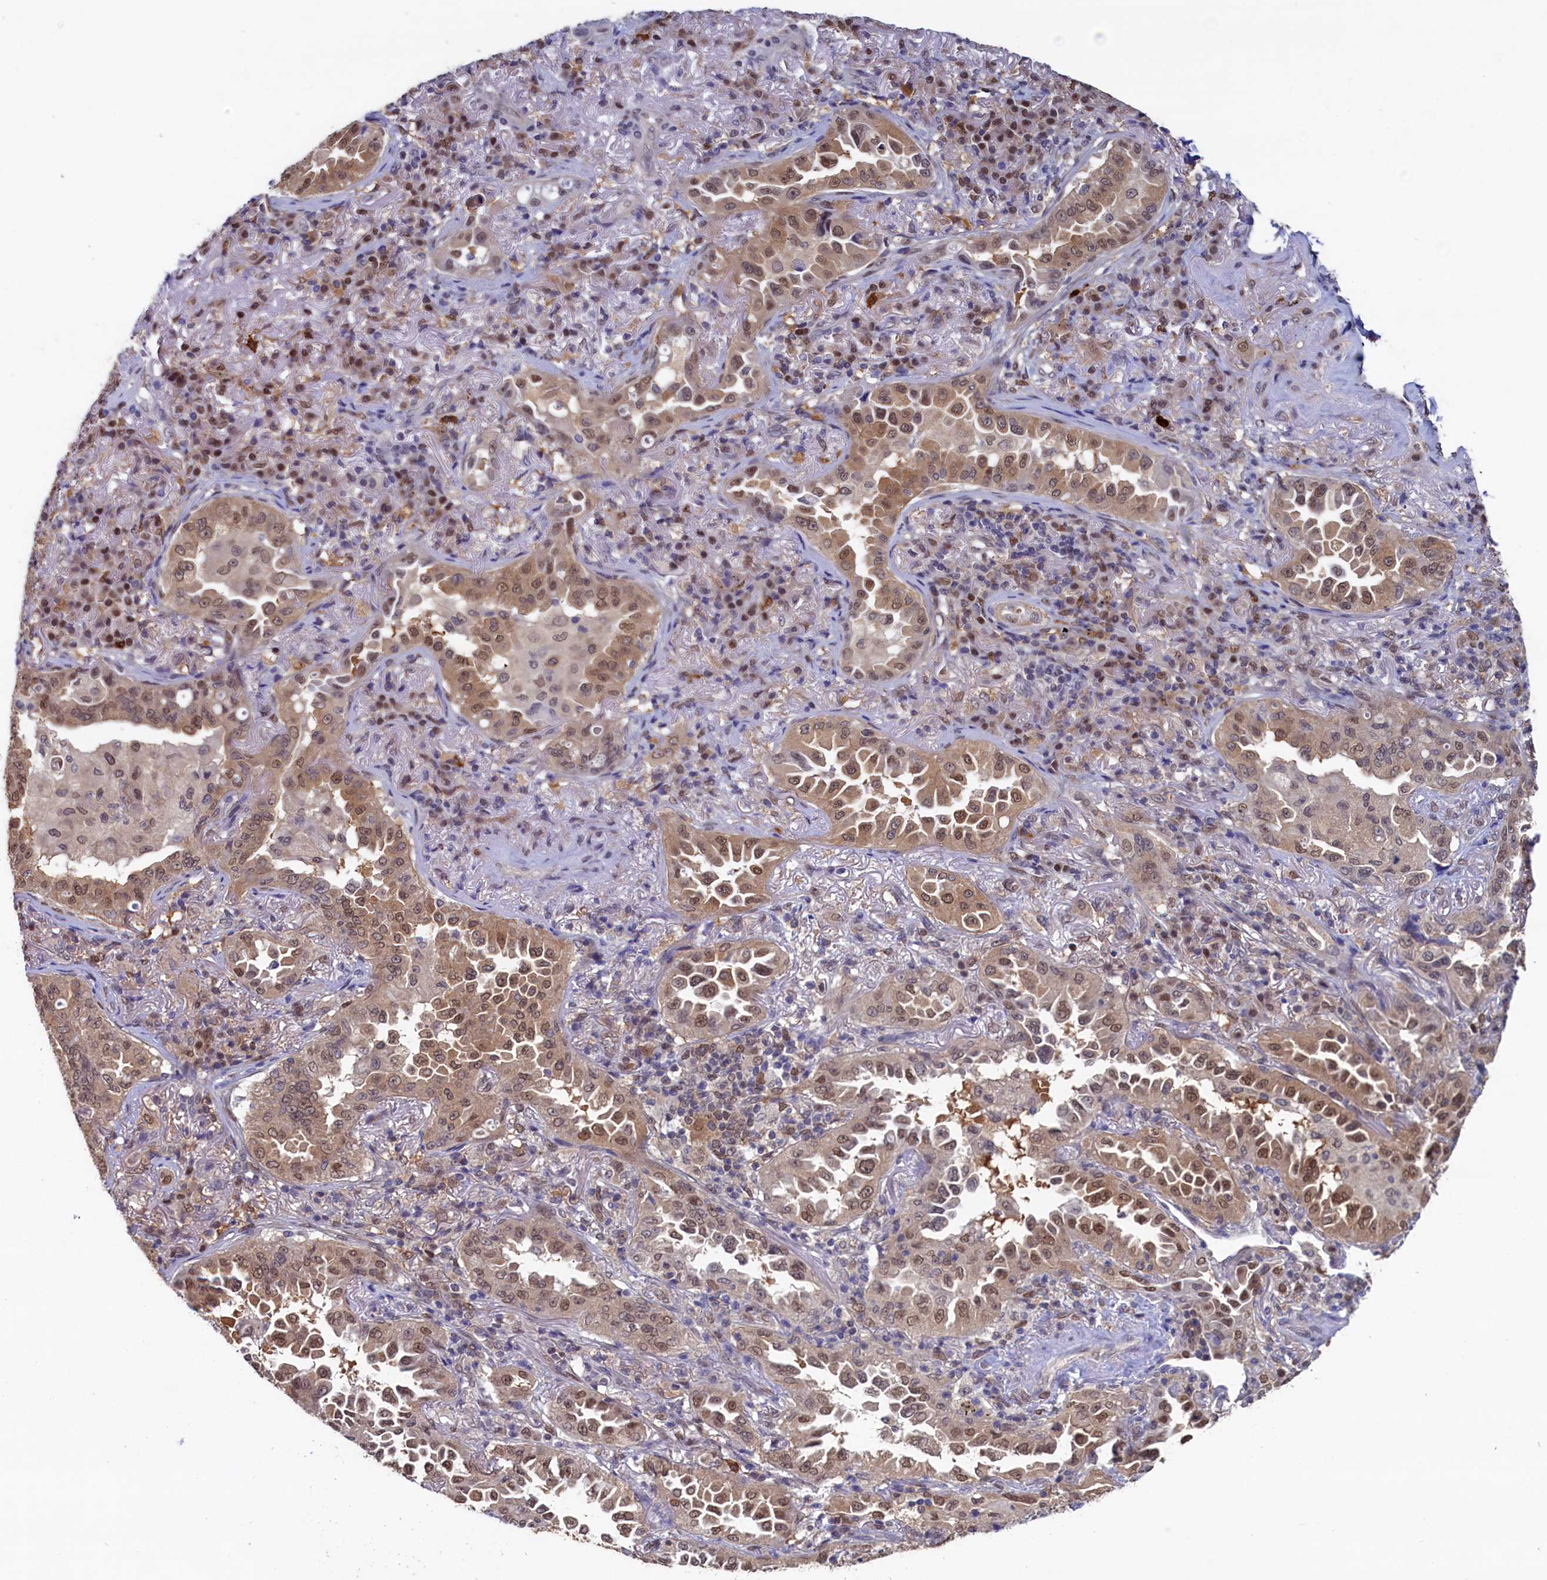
{"staining": {"intensity": "moderate", "quantity": ">75%", "location": "nuclear"}, "tissue": "lung cancer", "cell_type": "Tumor cells", "image_type": "cancer", "snomed": [{"axis": "morphology", "description": "Adenocarcinoma, NOS"}, {"axis": "topography", "description": "Lung"}], "caption": "The immunohistochemical stain shows moderate nuclear positivity in tumor cells of lung cancer tissue.", "gene": "AHCY", "patient": {"sex": "female", "age": 69}}